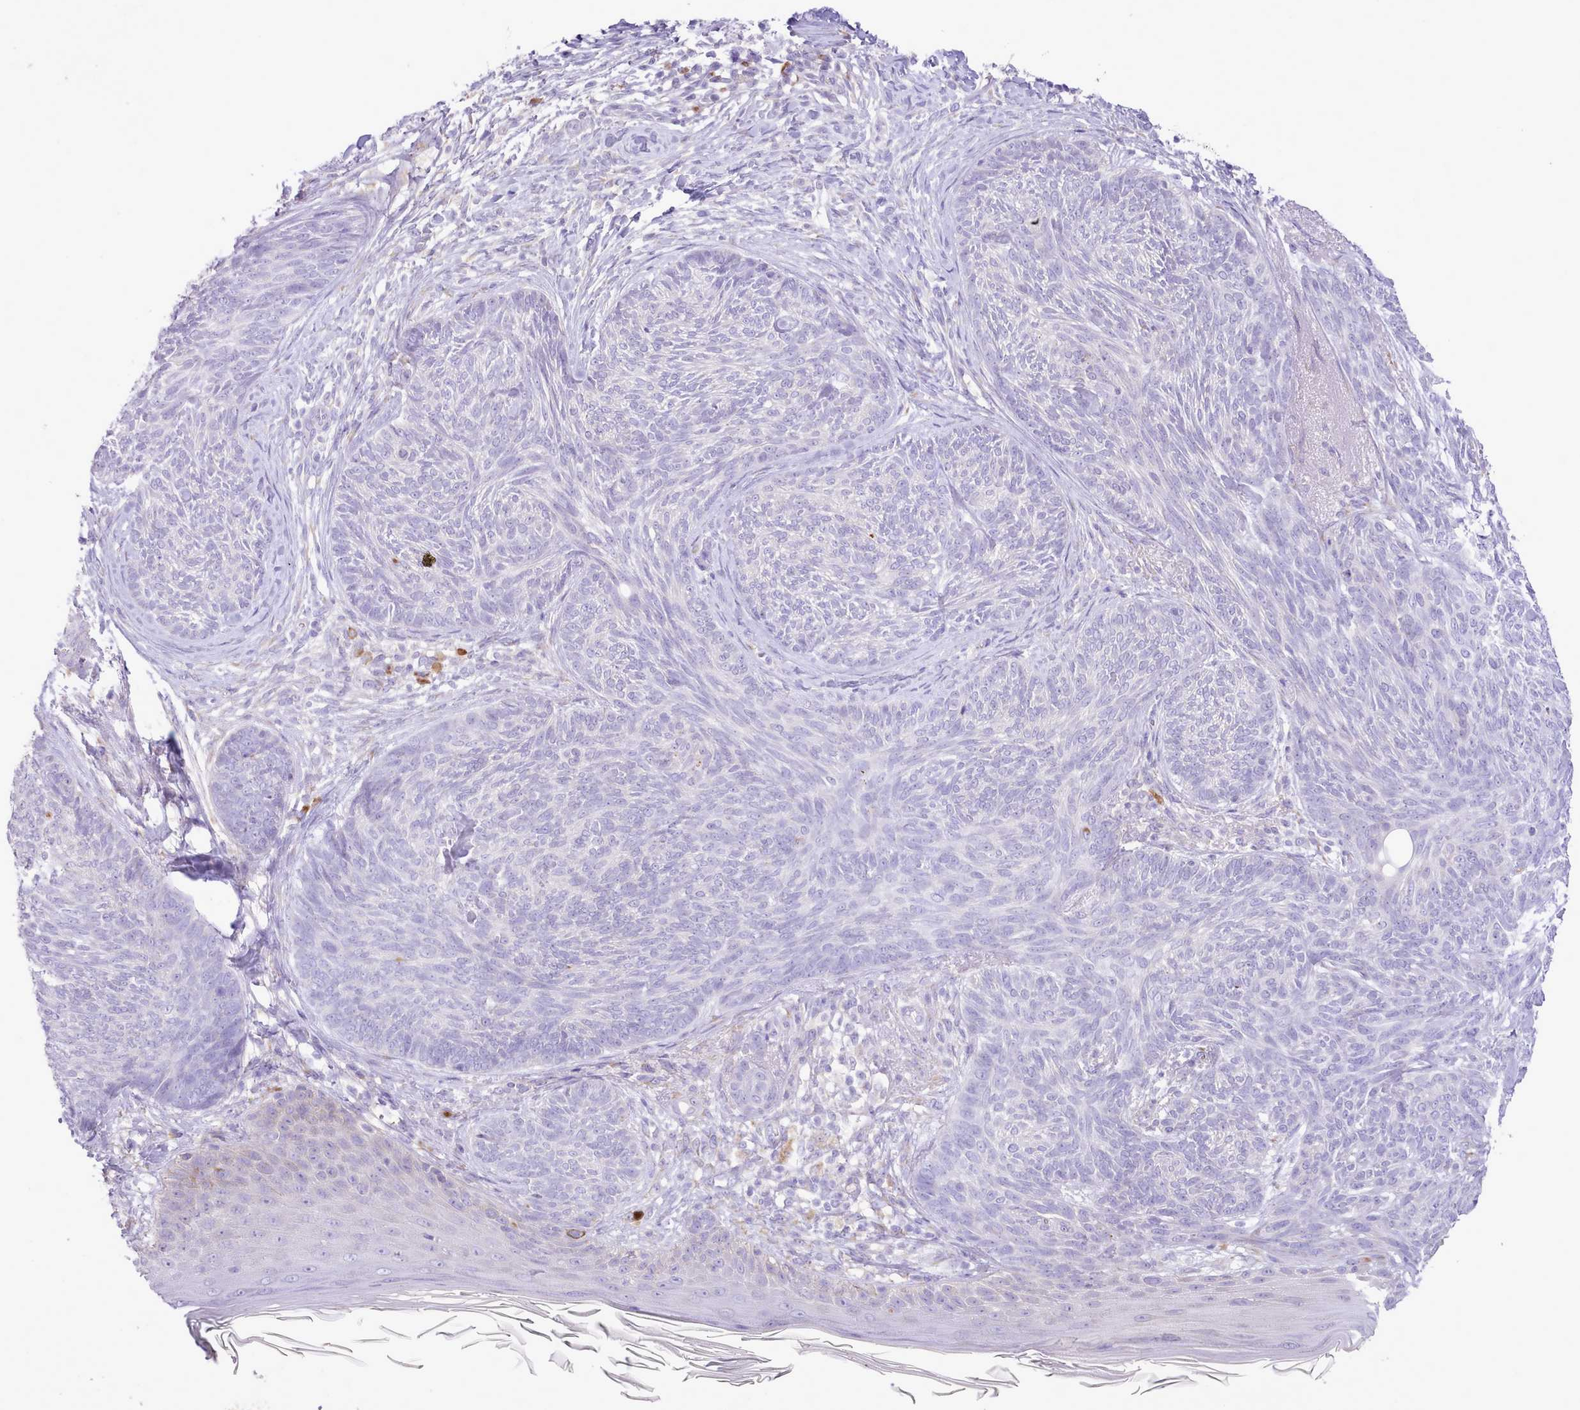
{"staining": {"intensity": "negative", "quantity": "none", "location": "none"}, "tissue": "skin cancer", "cell_type": "Tumor cells", "image_type": "cancer", "snomed": [{"axis": "morphology", "description": "Basal cell carcinoma"}, {"axis": "topography", "description": "Skin"}], "caption": "Micrograph shows no significant protein expression in tumor cells of skin cancer (basal cell carcinoma). (DAB (3,3'-diaminobenzidine) immunohistochemistry, high magnification).", "gene": "CCL1", "patient": {"sex": "male", "age": 73}}